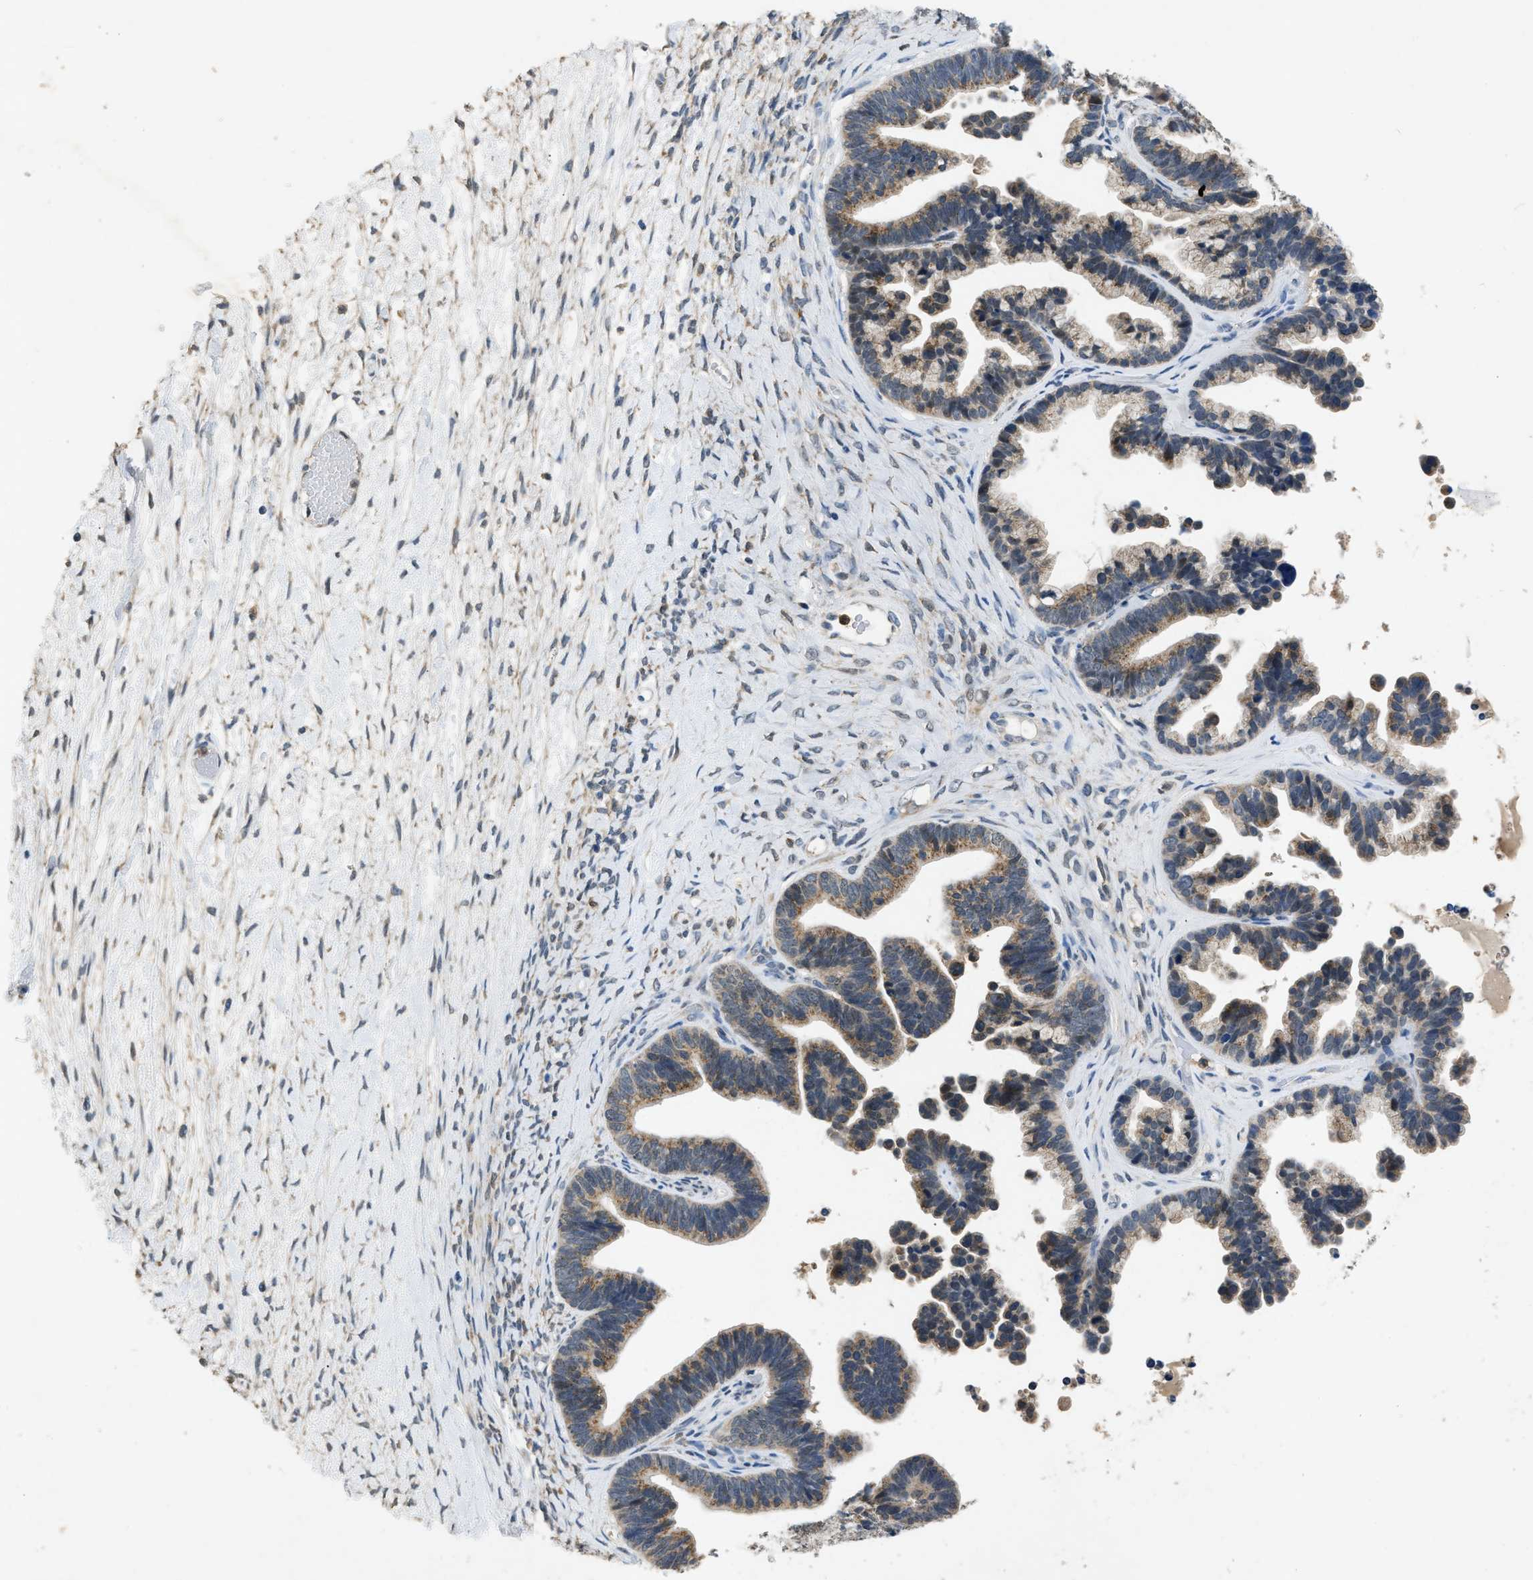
{"staining": {"intensity": "weak", "quantity": "<25%", "location": "cytoplasmic/membranous"}, "tissue": "ovarian cancer", "cell_type": "Tumor cells", "image_type": "cancer", "snomed": [{"axis": "morphology", "description": "Cystadenocarcinoma, serous, NOS"}, {"axis": "topography", "description": "Ovary"}], "caption": "Photomicrograph shows no protein expression in tumor cells of ovarian serous cystadenocarcinoma tissue.", "gene": "TOMM34", "patient": {"sex": "female", "age": 56}}